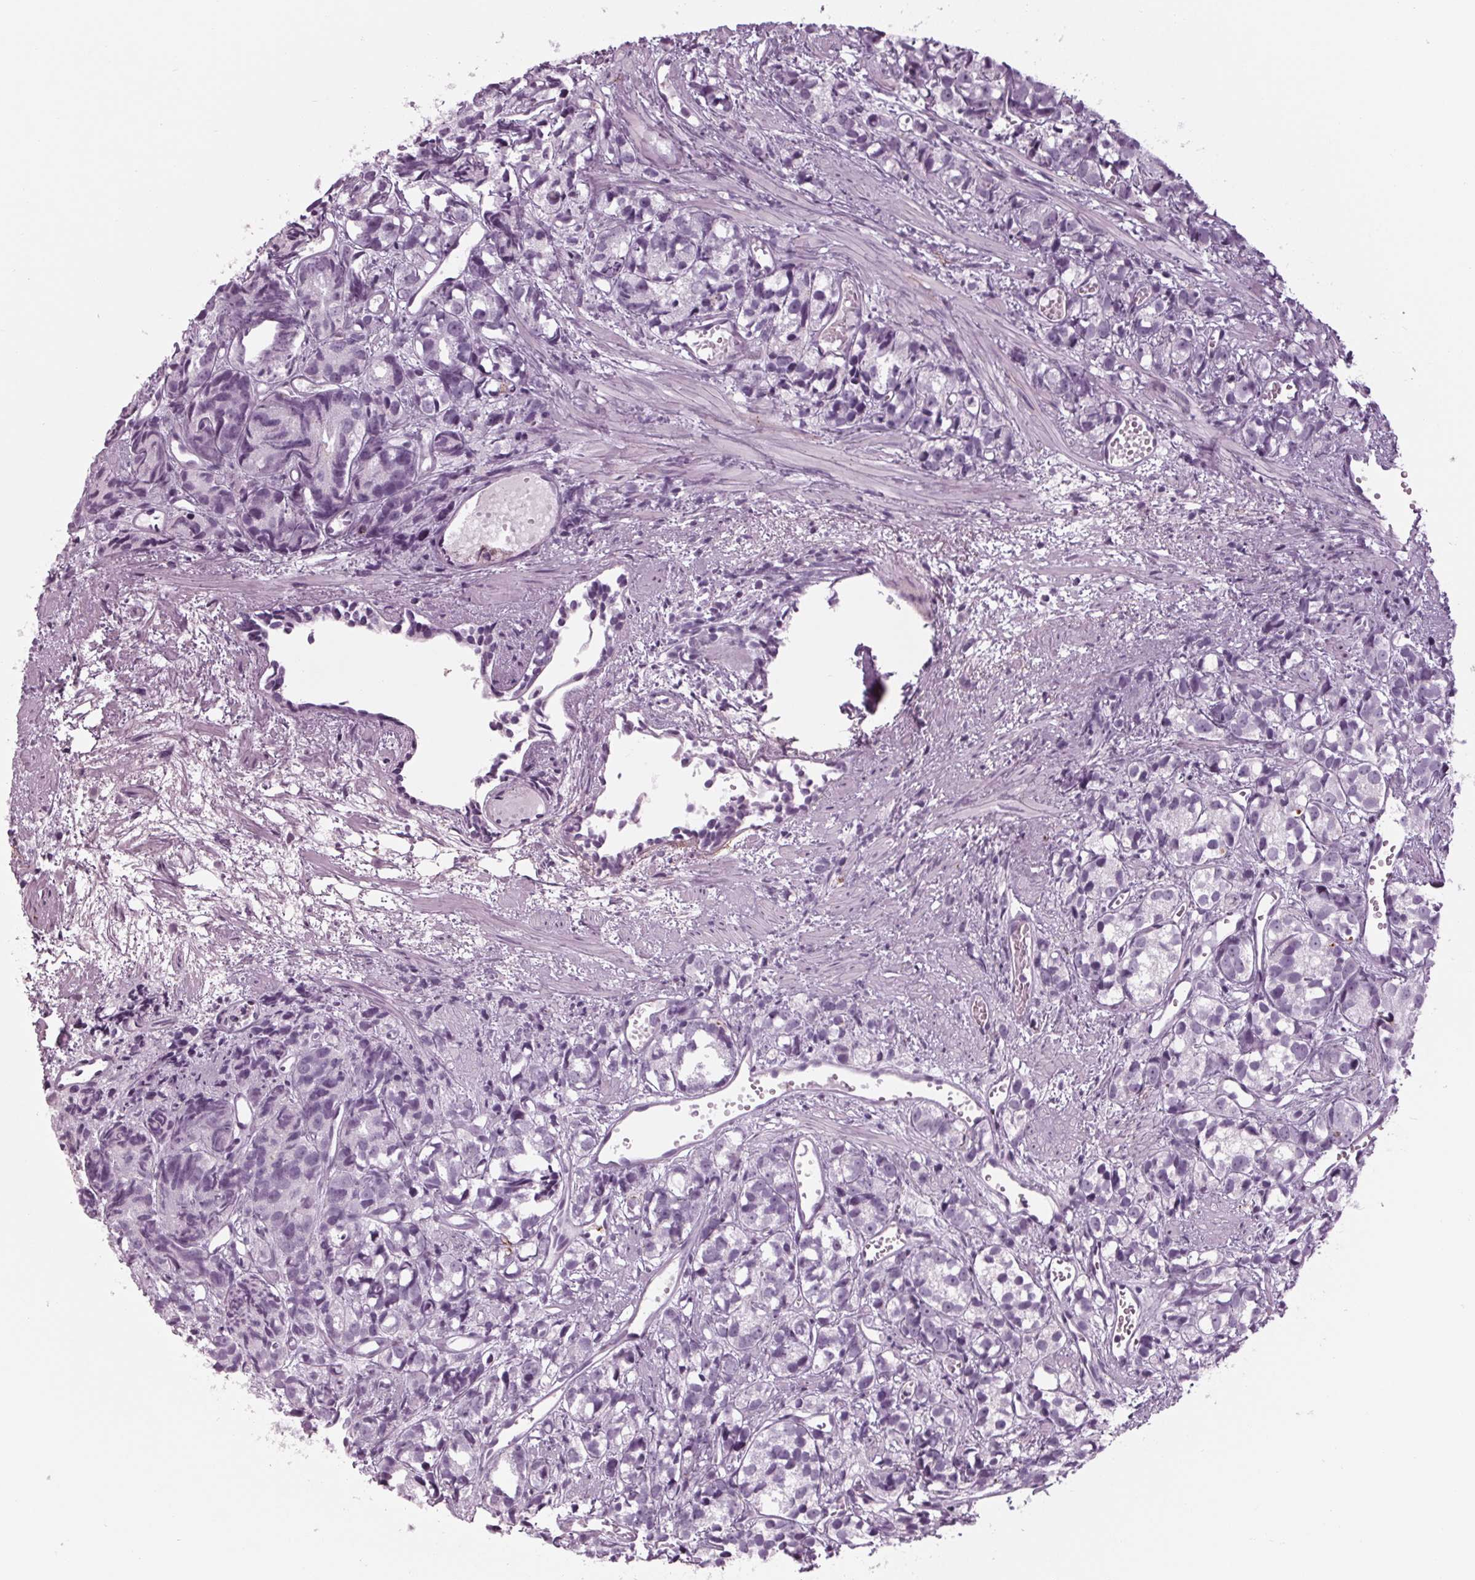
{"staining": {"intensity": "negative", "quantity": "none", "location": "none"}, "tissue": "prostate cancer", "cell_type": "Tumor cells", "image_type": "cancer", "snomed": [{"axis": "morphology", "description": "Adenocarcinoma, High grade"}, {"axis": "topography", "description": "Prostate"}], "caption": "Tumor cells show no significant staining in prostate high-grade adenocarcinoma. (Brightfield microscopy of DAB immunohistochemistry at high magnification).", "gene": "CYP3A43", "patient": {"sex": "male", "age": 77}}